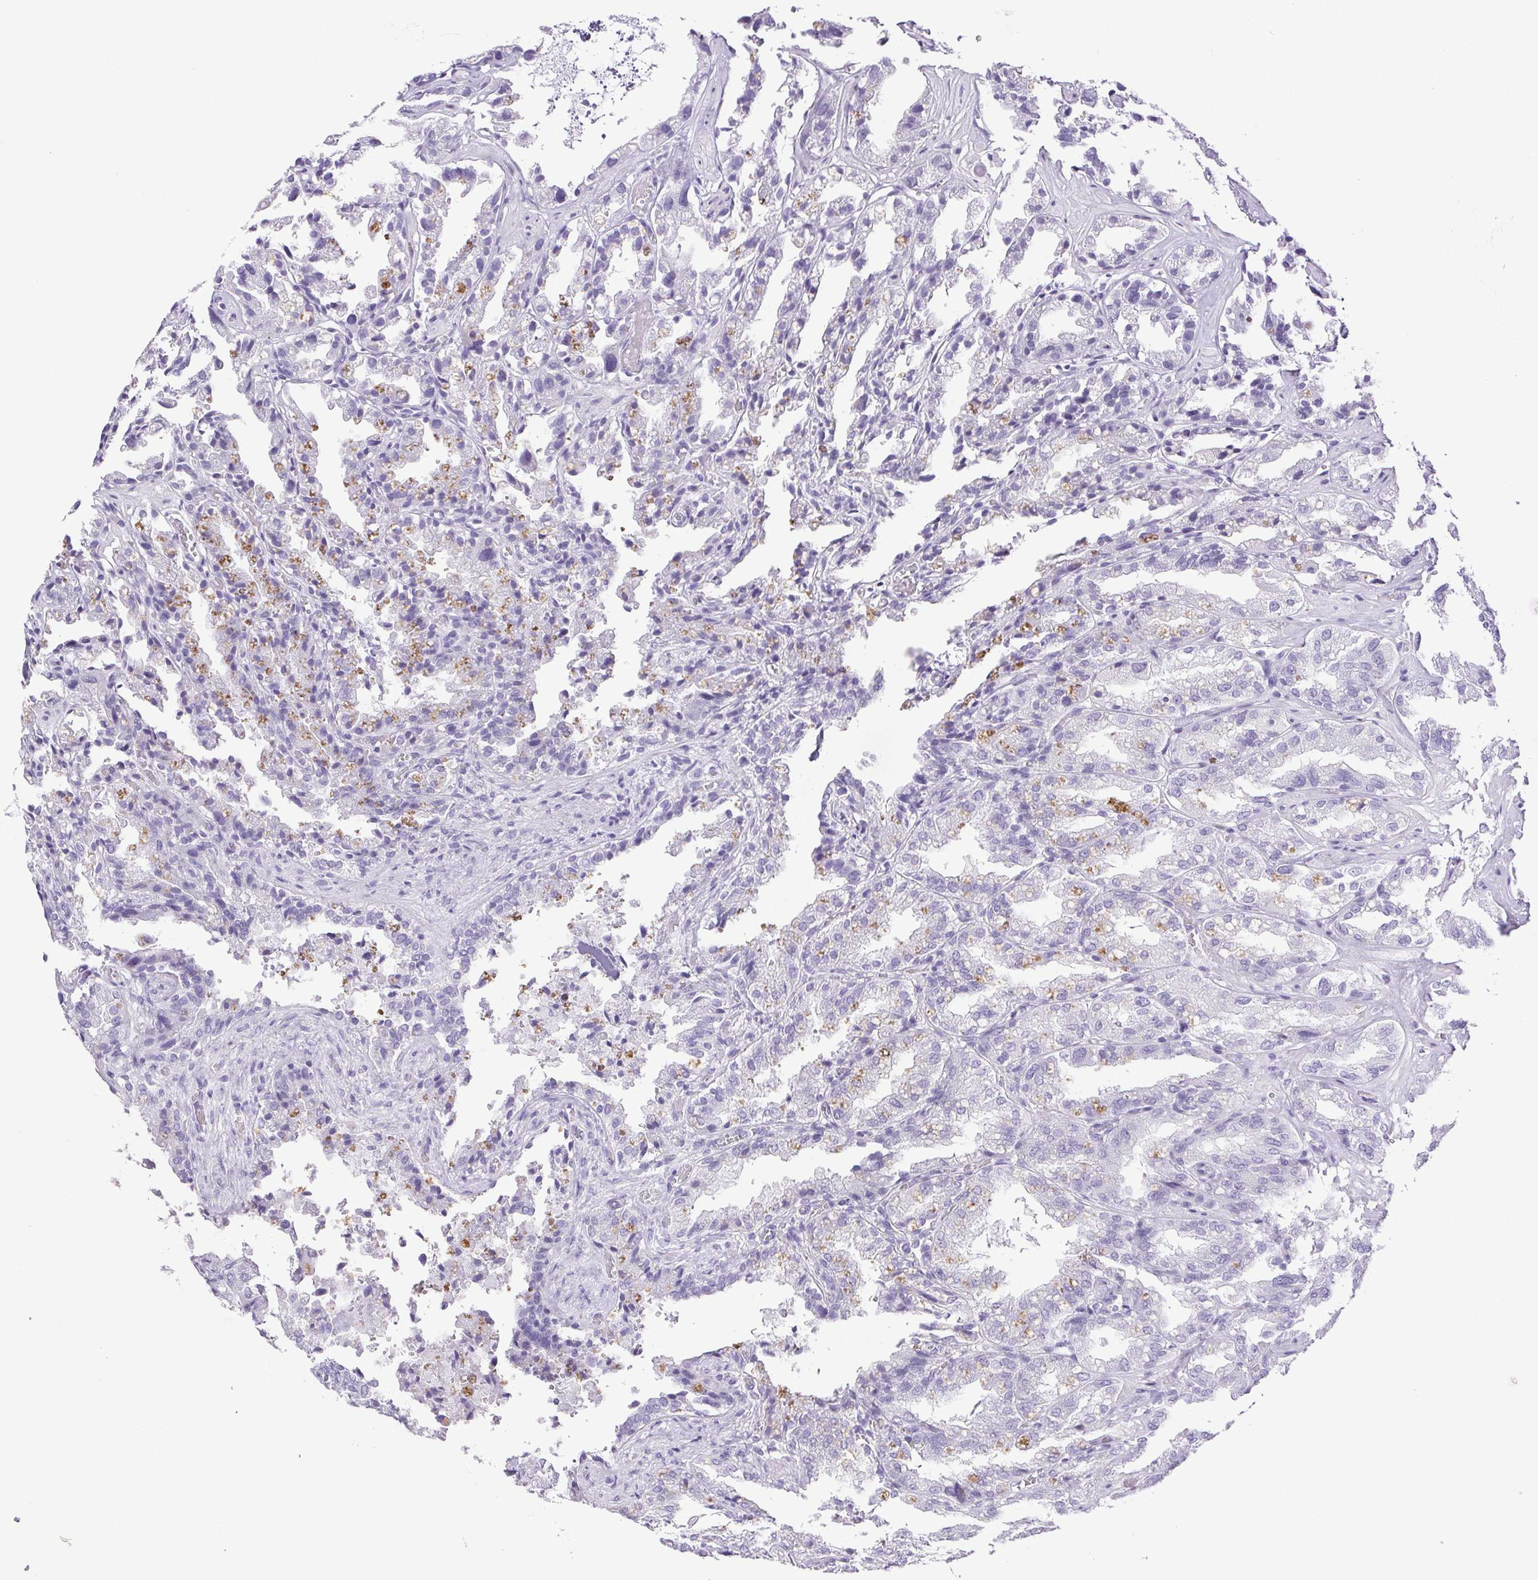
{"staining": {"intensity": "negative", "quantity": "none", "location": "none"}, "tissue": "seminal vesicle", "cell_type": "Glandular cells", "image_type": "normal", "snomed": [{"axis": "morphology", "description": "Normal tissue, NOS"}, {"axis": "topography", "description": "Seminal veicle"}], "caption": "Immunohistochemistry photomicrograph of unremarkable seminal vesicle stained for a protein (brown), which shows no positivity in glandular cells. (DAB IHC visualized using brightfield microscopy, high magnification).", "gene": "PAPPA2", "patient": {"sex": "male", "age": 57}}